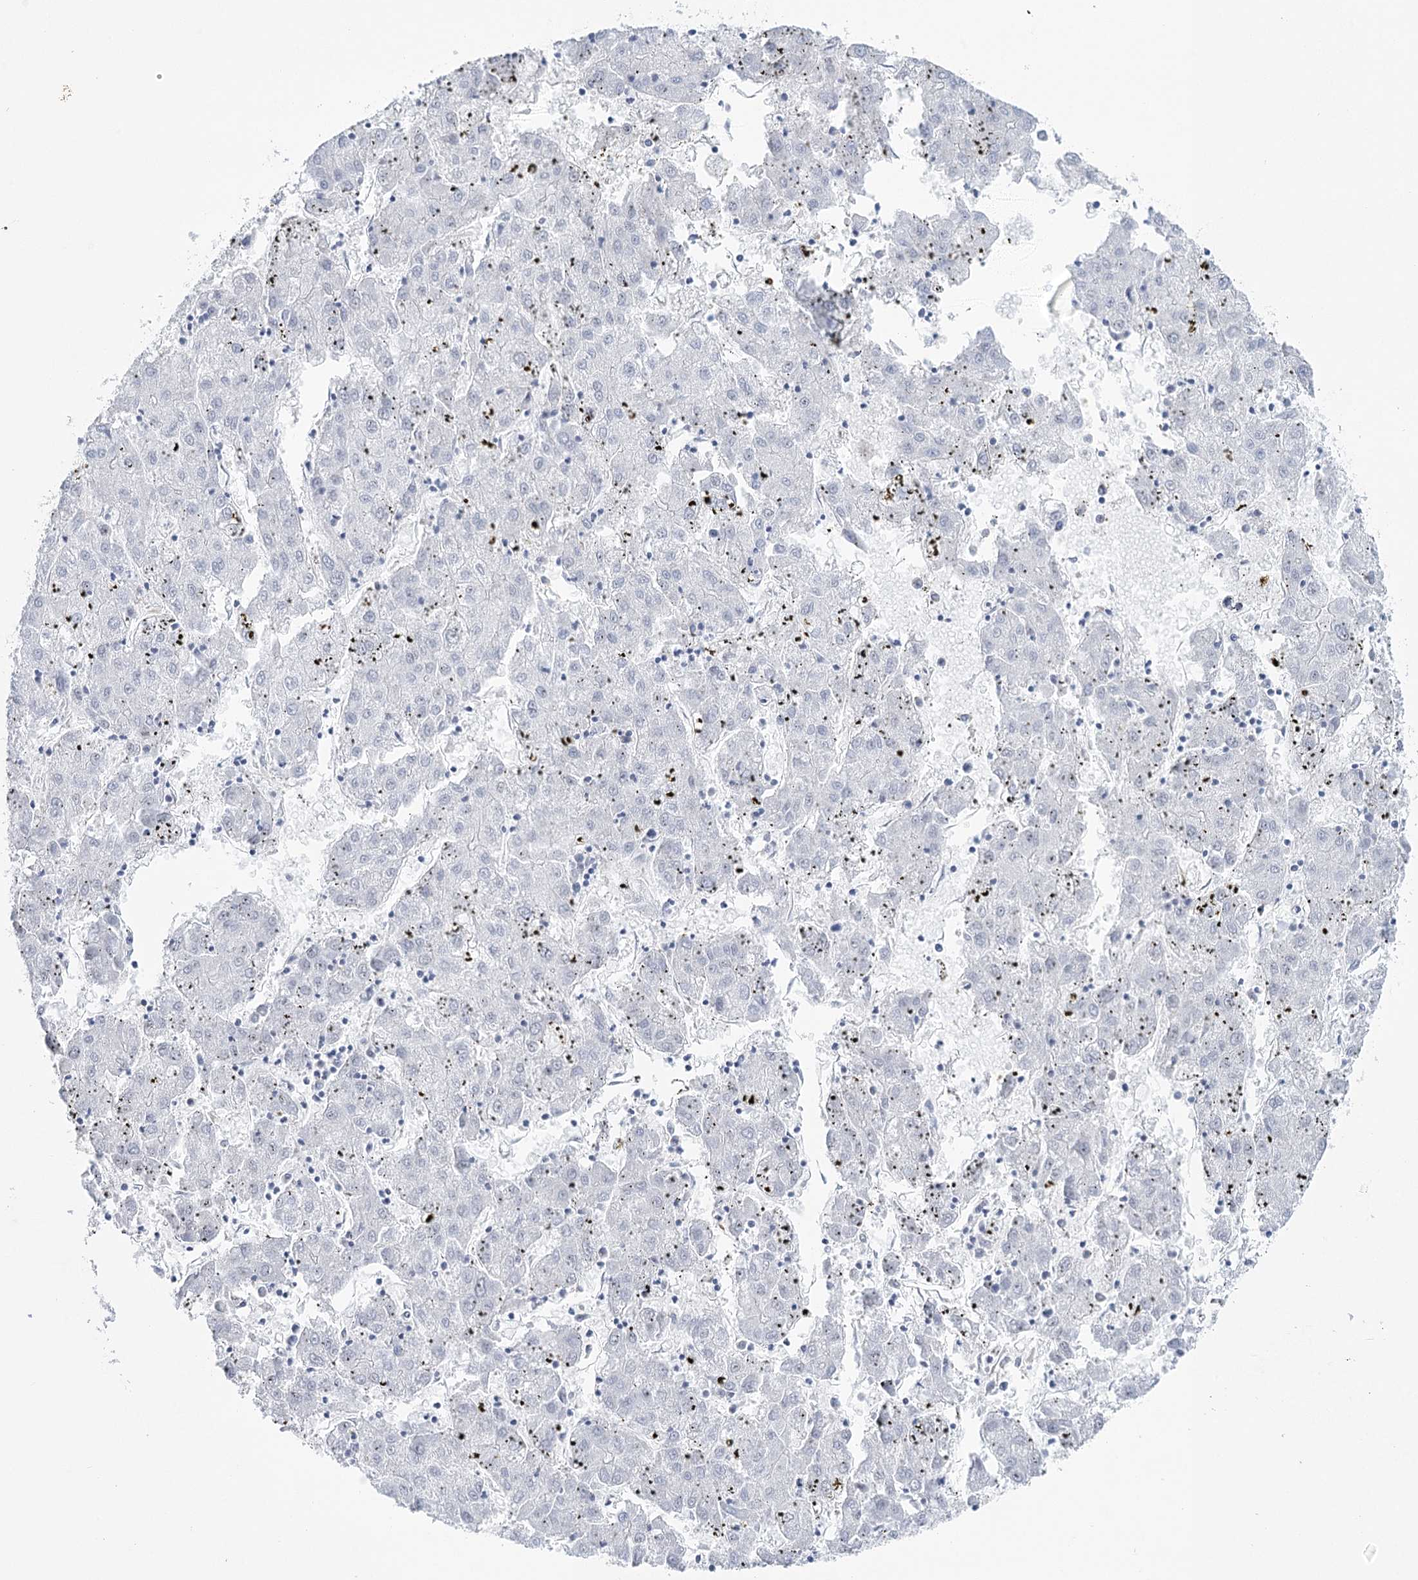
{"staining": {"intensity": "negative", "quantity": "none", "location": "none"}, "tissue": "liver cancer", "cell_type": "Tumor cells", "image_type": "cancer", "snomed": [{"axis": "morphology", "description": "Carcinoma, Hepatocellular, NOS"}, {"axis": "topography", "description": "Liver"}], "caption": "Immunohistochemical staining of liver cancer (hepatocellular carcinoma) exhibits no significant positivity in tumor cells.", "gene": "CCDC88A", "patient": {"sex": "male", "age": 72}}